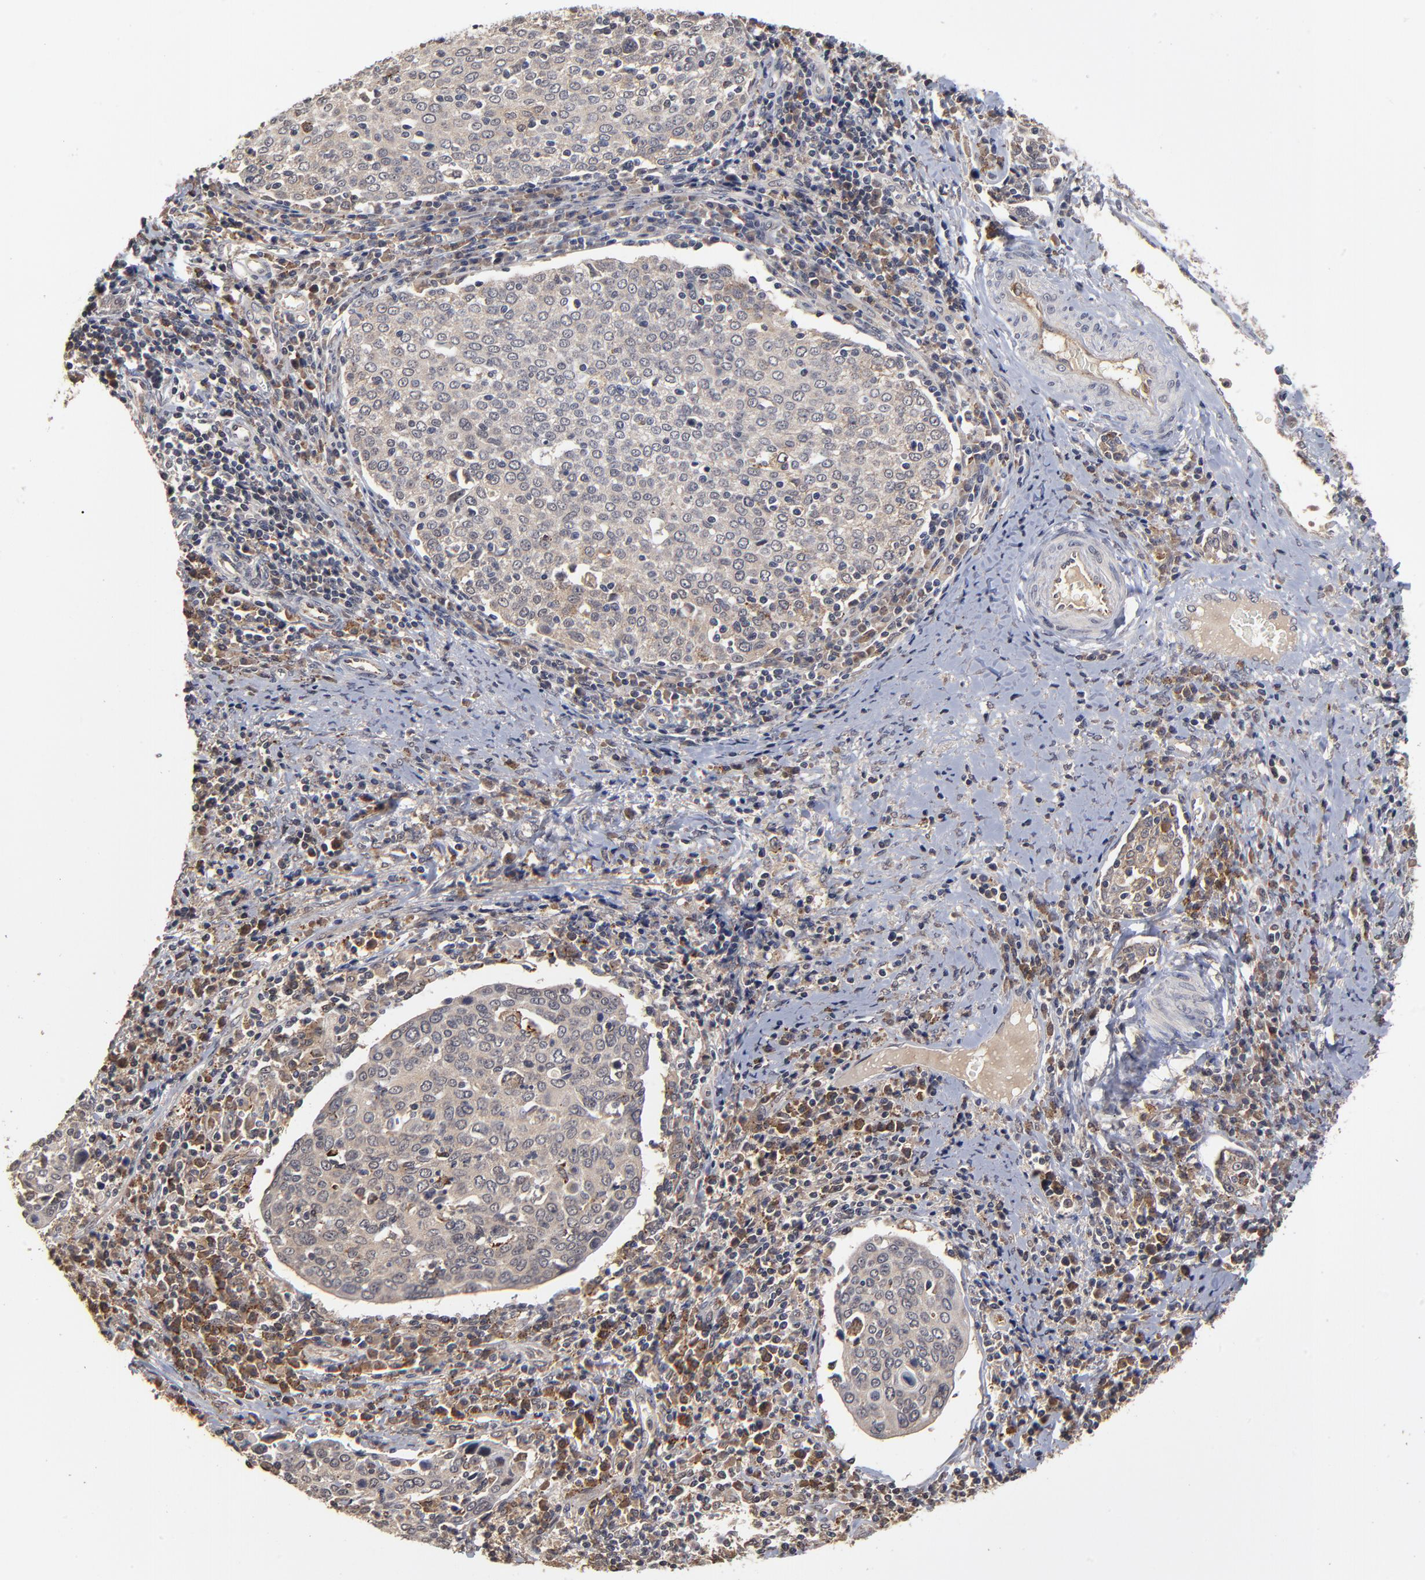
{"staining": {"intensity": "weak", "quantity": "<25%", "location": "cytoplasmic/membranous"}, "tissue": "cervical cancer", "cell_type": "Tumor cells", "image_type": "cancer", "snomed": [{"axis": "morphology", "description": "Squamous cell carcinoma, NOS"}, {"axis": "topography", "description": "Cervix"}], "caption": "The immunohistochemistry image has no significant expression in tumor cells of cervical cancer (squamous cell carcinoma) tissue.", "gene": "ASB8", "patient": {"sex": "female", "age": 40}}